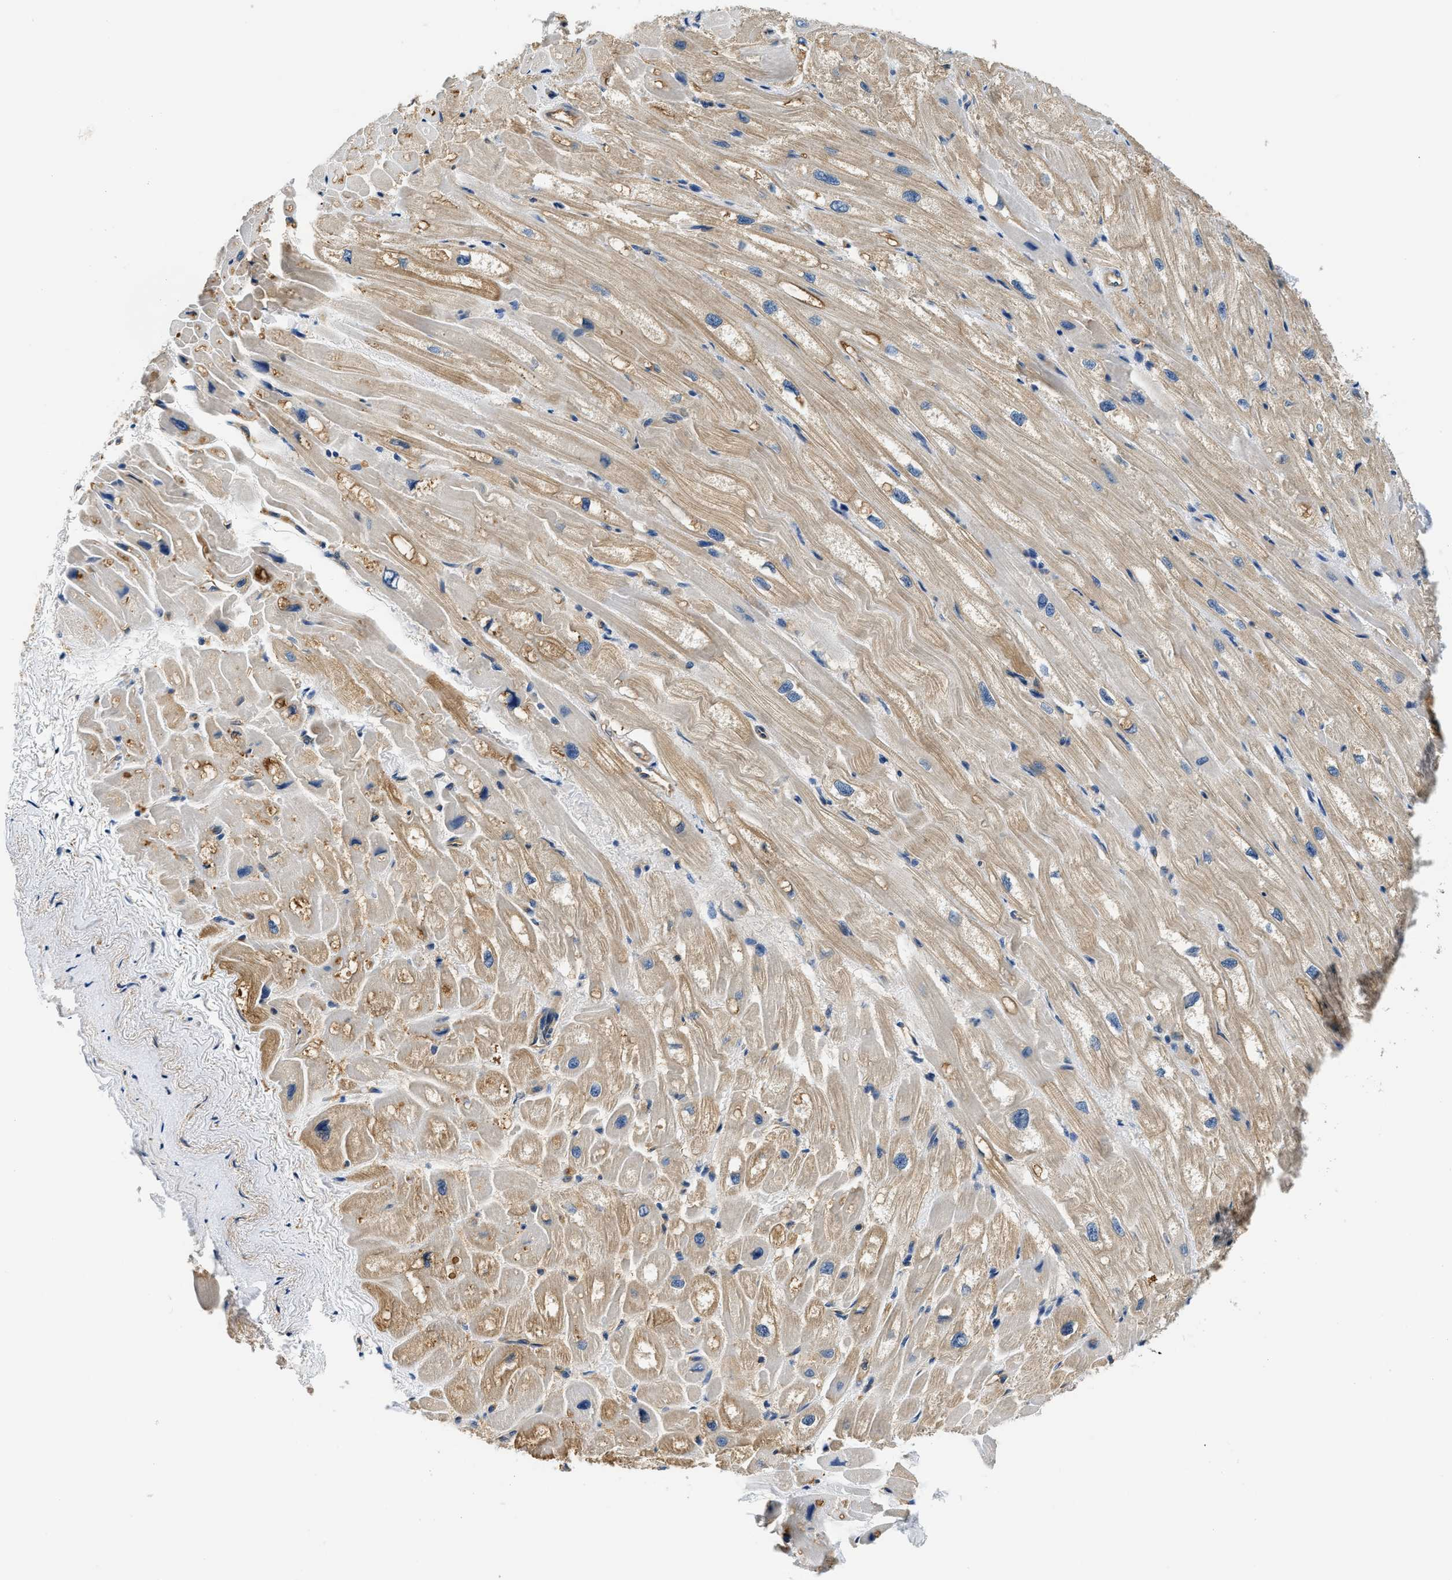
{"staining": {"intensity": "weak", "quantity": "25%-75%", "location": "cytoplasmic/membranous"}, "tissue": "heart muscle", "cell_type": "Cardiomyocytes", "image_type": "normal", "snomed": [{"axis": "morphology", "description": "Normal tissue, NOS"}, {"axis": "topography", "description": "Heart"}], "caption": "This micrograph shows benign heart muscle stained with IHC to label a protein in brown. The cytoplasmic/membranous of cardiomyocytes show weak positivity for the protein. Nuclei are counter-stained blue.", "gene": "PPP2R1B", "patient": {"sex": "male", "age": 49}}